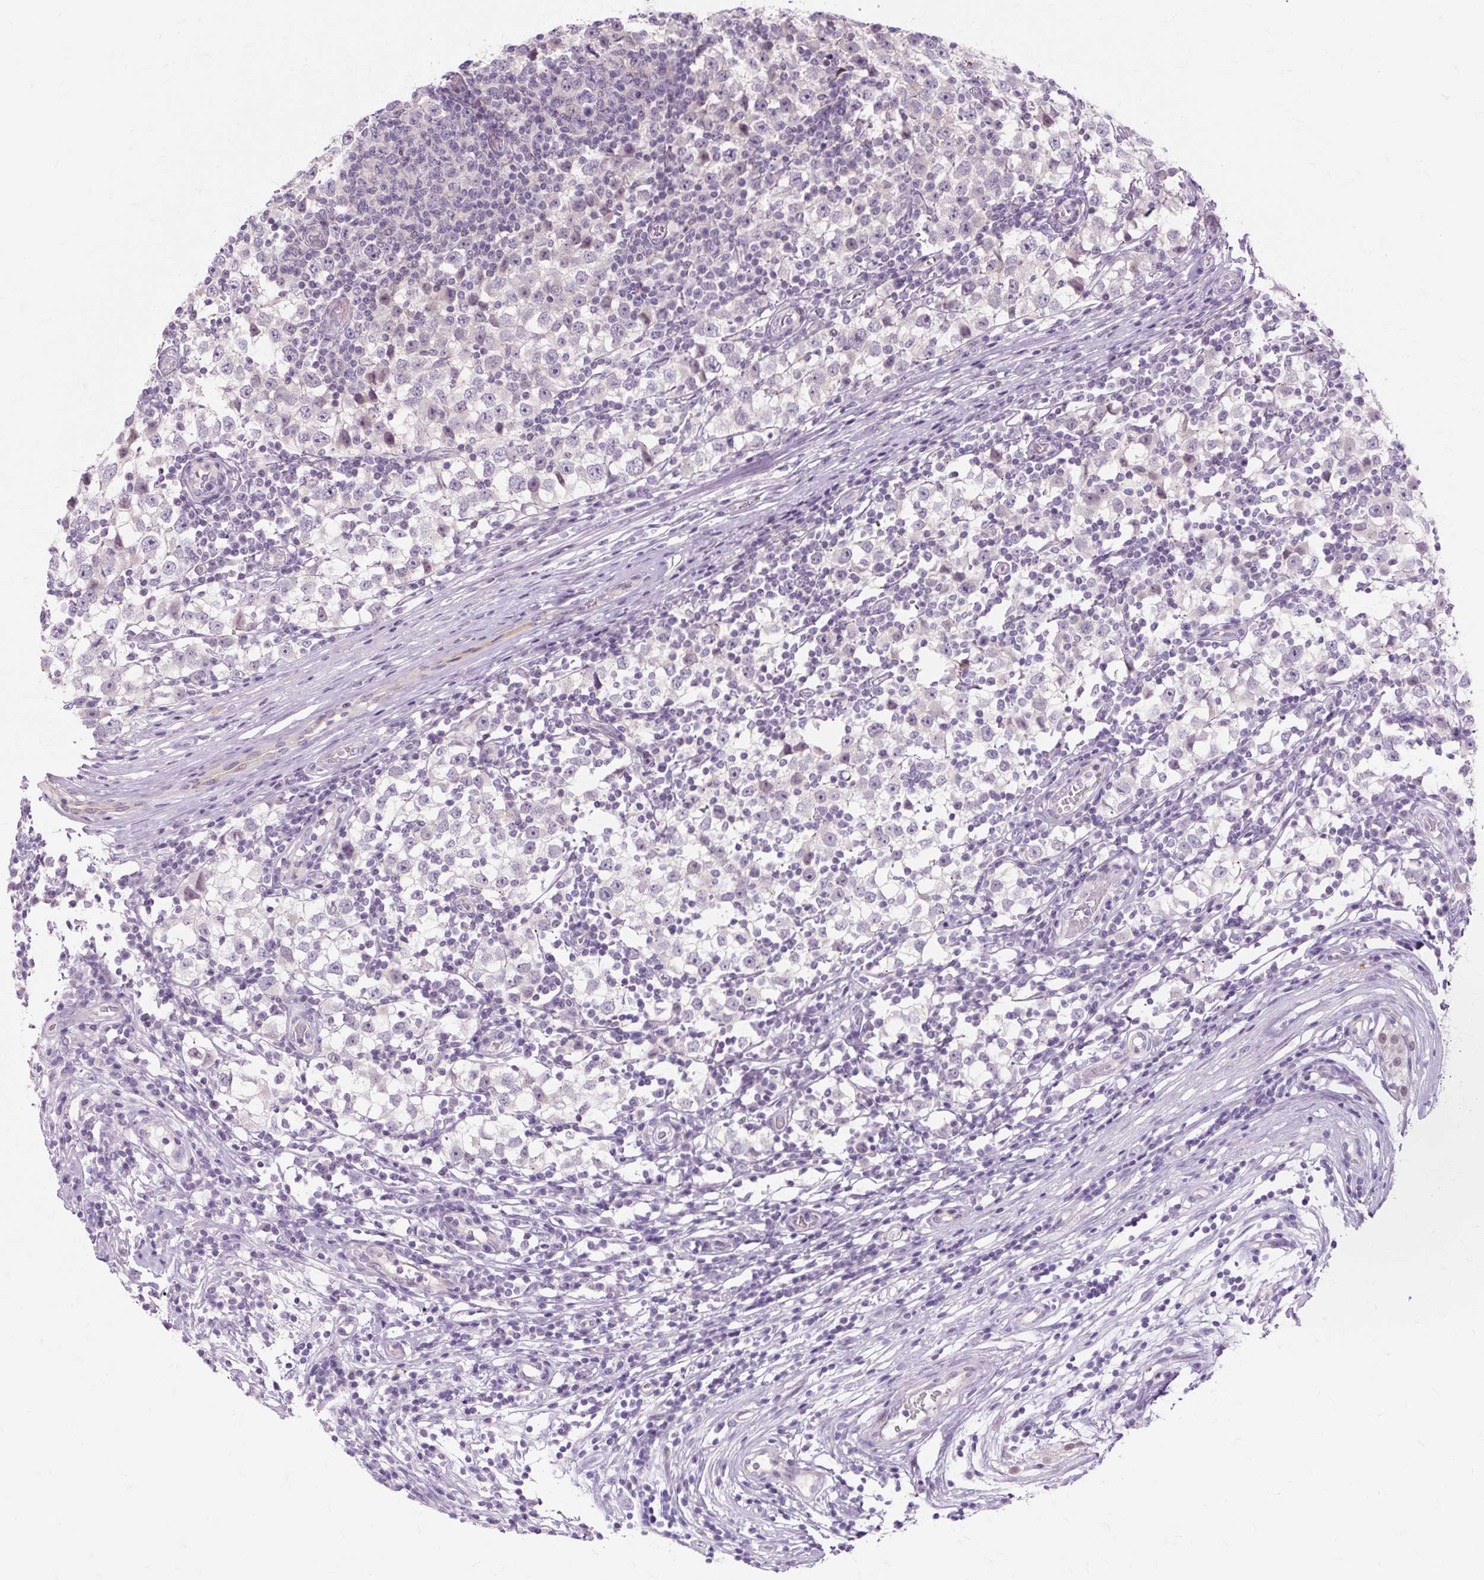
{"staining": {"intensity": "negative", "quantity": "none", "location": "none"}, "tissue": "testis cancer", "cell_type": "Tumor cells", "image_type": "cancer", "snomed": [{"axis": "morphology", "description": "Seminoma, NOS"}, {"axis": "topography", "description": "Testis"}], "caption": "IHC of testis cancer (seminoma) exhibits no positivity in tumor cells.", "gene": "ZNF35", "patient": {"sex": "male", "age": 65}}